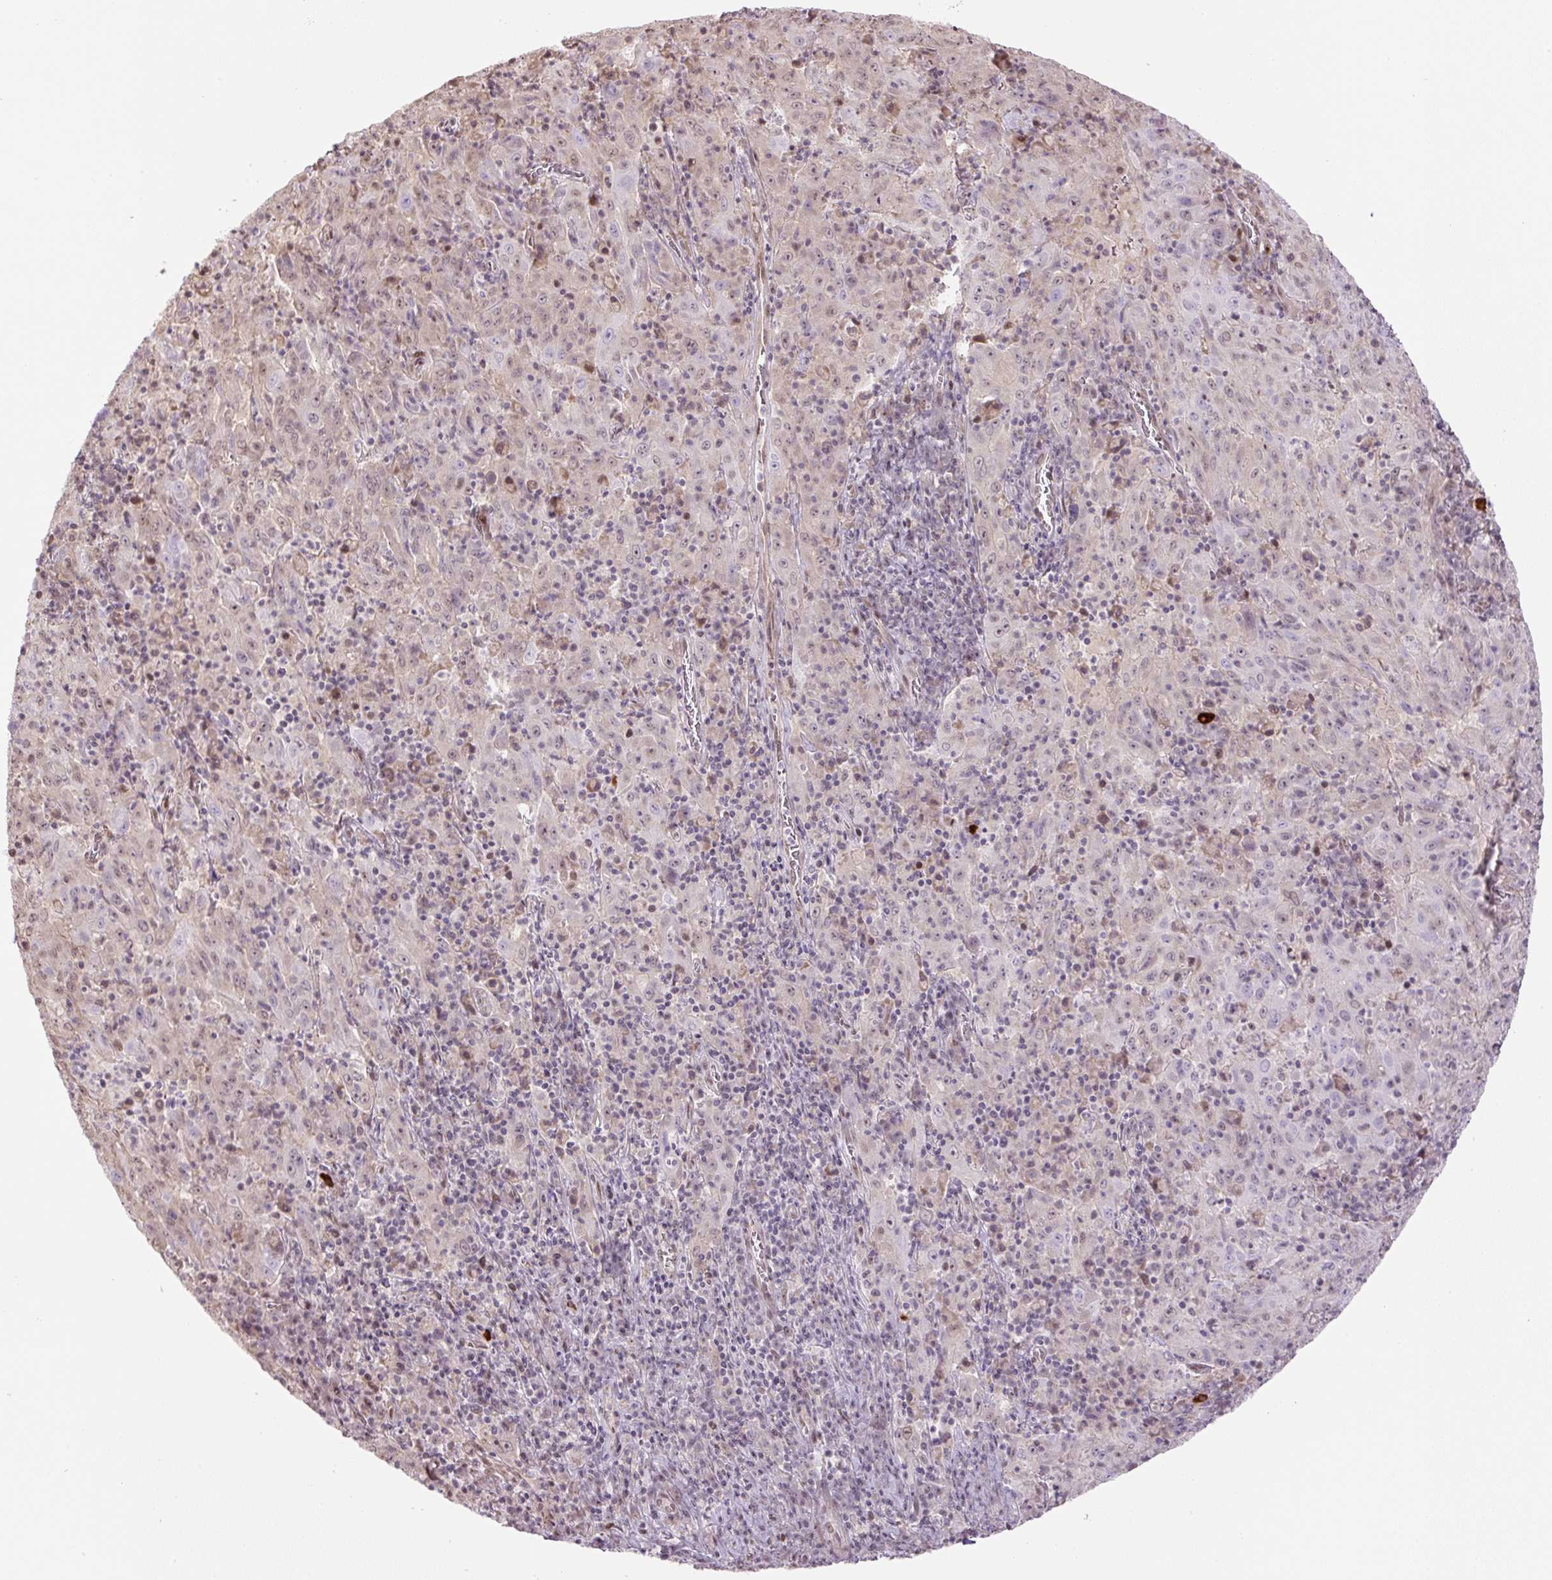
{"staining": {"intensity": "moderate", "quantity": "<25%", "location": "nuclear"}, "tissue": "pancreatic cancer", "cell_type": "Tumor cells", "image_type": "cancer", "snomed": [{"axis": "morphology", "description": "Adenocarcinoma, NOS"}, {"axis": "topography", "description": "Pancreas"}], "caption": "Pancreatic cancer stained with DAB (3,3'-diaminobenzidine) immunohistochemistry (IHC) displays low levels of moderate nuclear expression in approximately <25% of tumor cells. The protein of interest is stained brown, and the nuclei are stained in blue (DAB (3,3'-diaminobenzidine) IHC with brightfield microscopy, high magnification).", "gene": "TCFL5", "patient": {"sex": "male", "age": 63}}